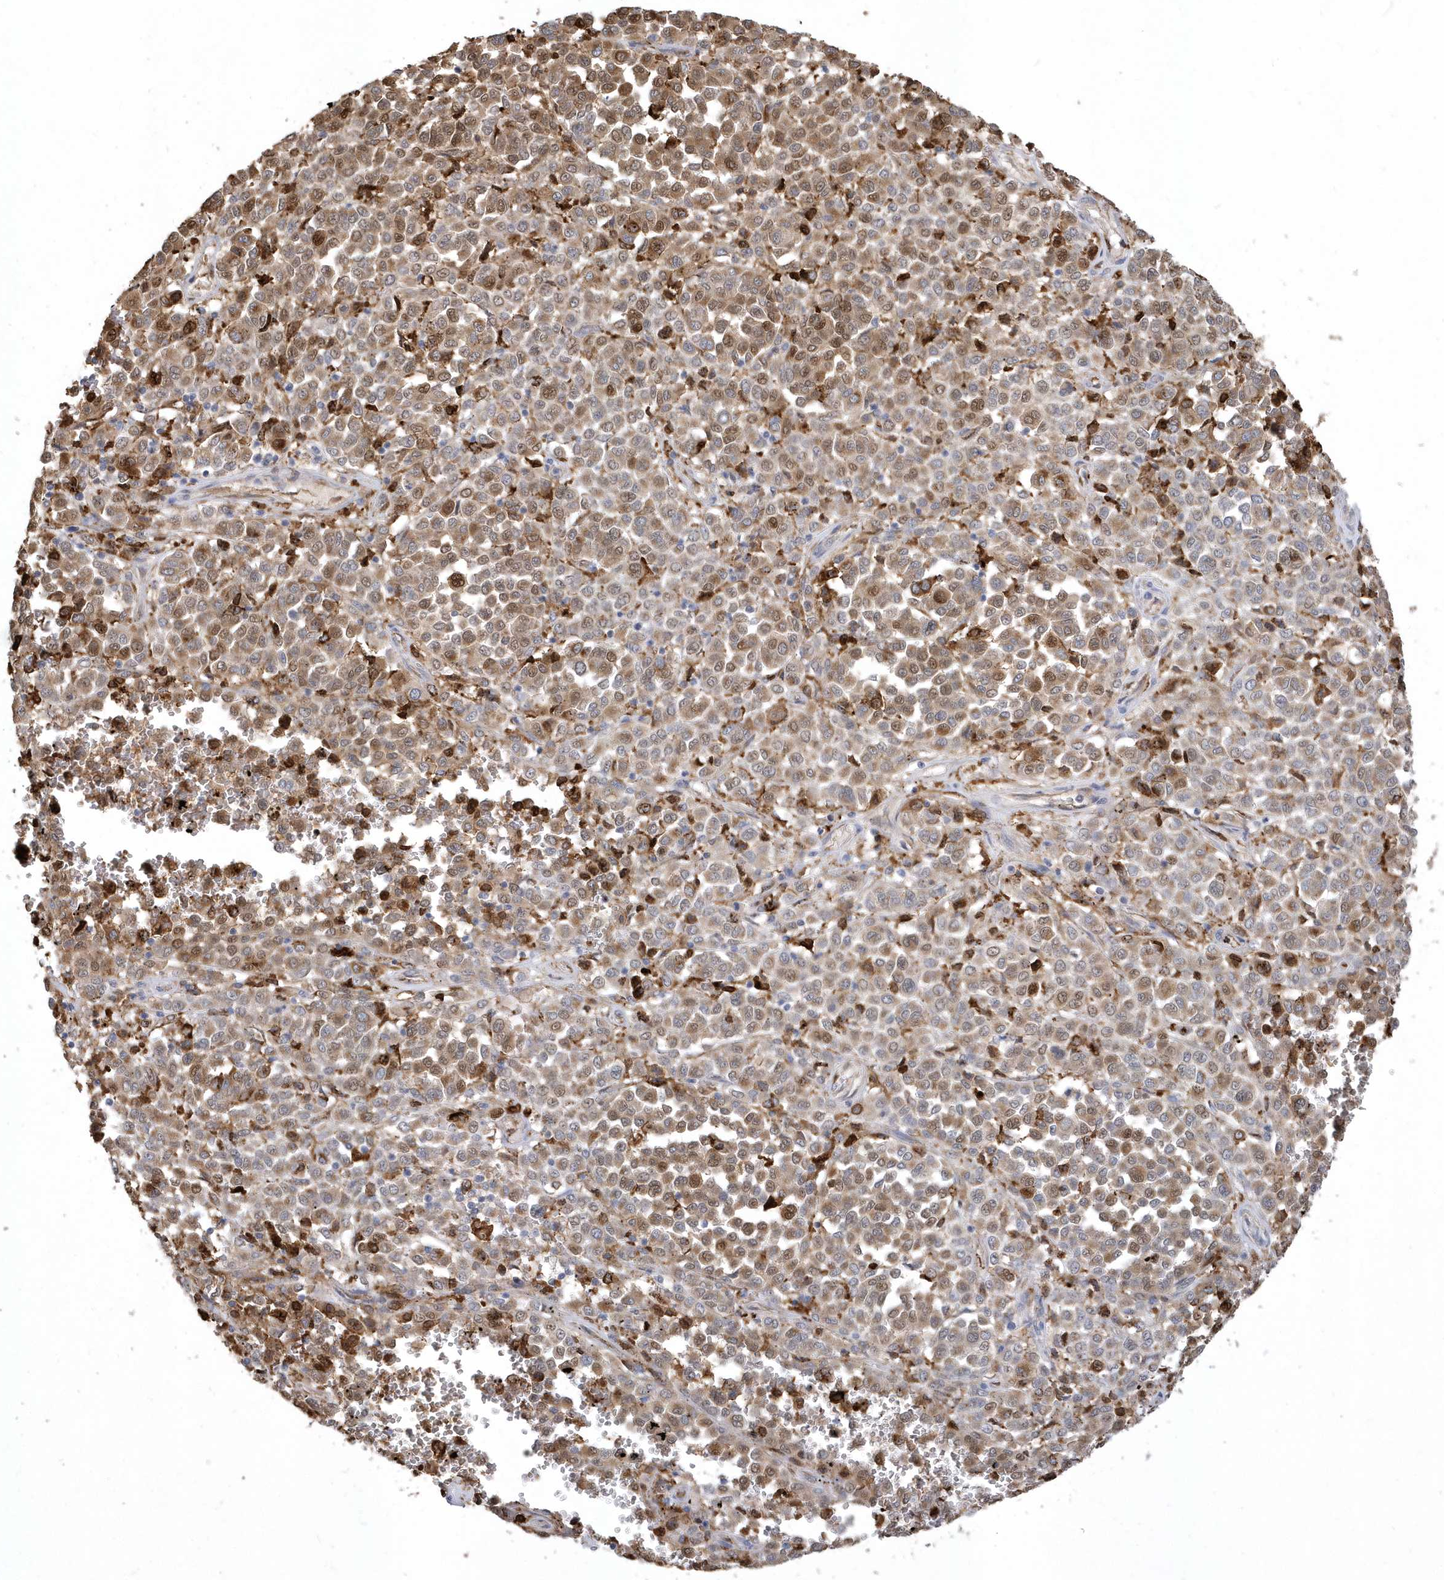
{"staining": {"intensity": "moderate", "quantity": ">75%", "location": "cytoplasmic/membranous"}, "tissue": "melanoma", "cell_type": "Tumor cells", "image_type": "cancer", "snomed": [{"axis": "morphology", "description": "Malignant melanoma, Metastatic site"}, {"axis": "topography", "description": "Pancreas"}], "caption": "About >75% of tumor cells in human melanoma reveal moderate cytoplasmic/membranous protein expression as visualized by brown immunohistochemical staining.", "gene": "TSPEAR", "patient": {"sex": "female", "age": 30}}